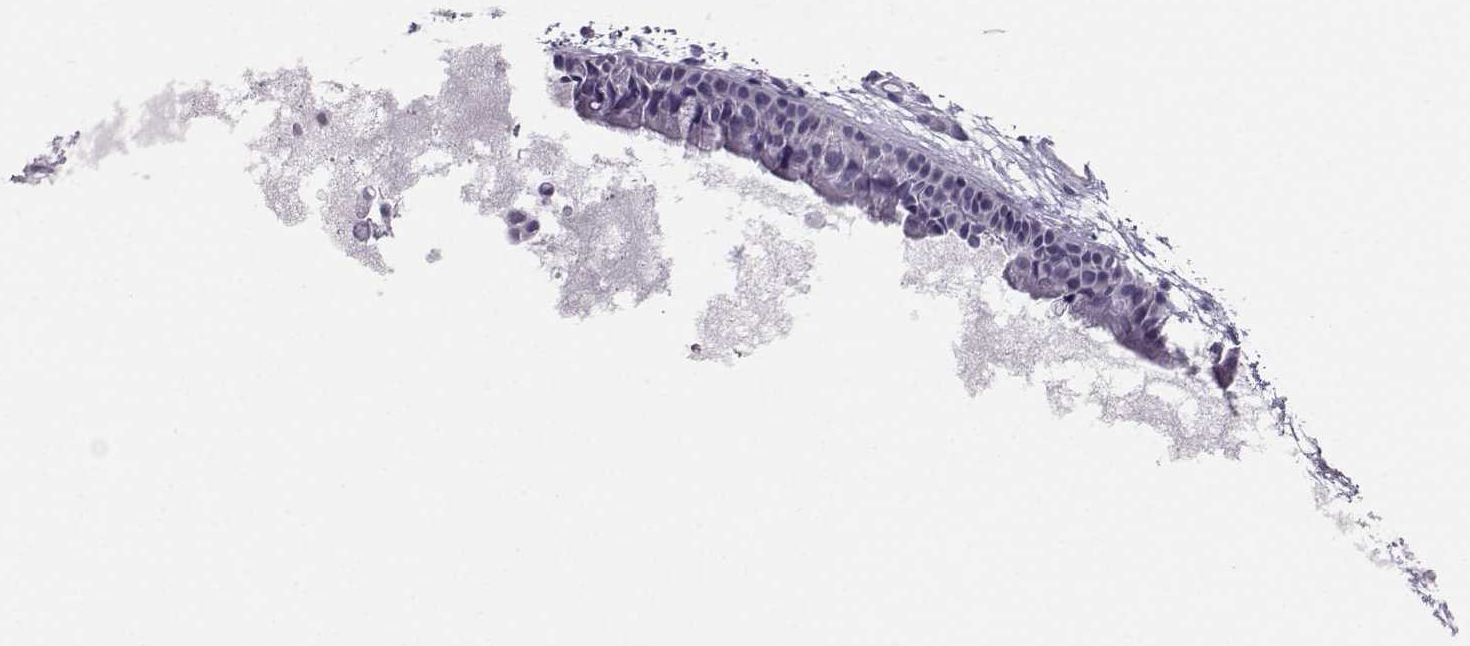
{"staining": {"intensity": "negative", "quantity": "none", "location": "none"}, "tissue": "nasopharynx", "cell_type": "Respiratory epithelial cells", "image_type": "normal", "snomed": [{"axis": "morphology", "description": "Normal tissue, NOS"}, {"axis": "topography", "description": "Nasopharynx"}], "caption": "Immunohistochemical staining of normal human nasopharynx displays no significant positivity in respiratory epithelial cells.", "gene": "MAST1", "patient": {"sex": "male", "age": 61}}